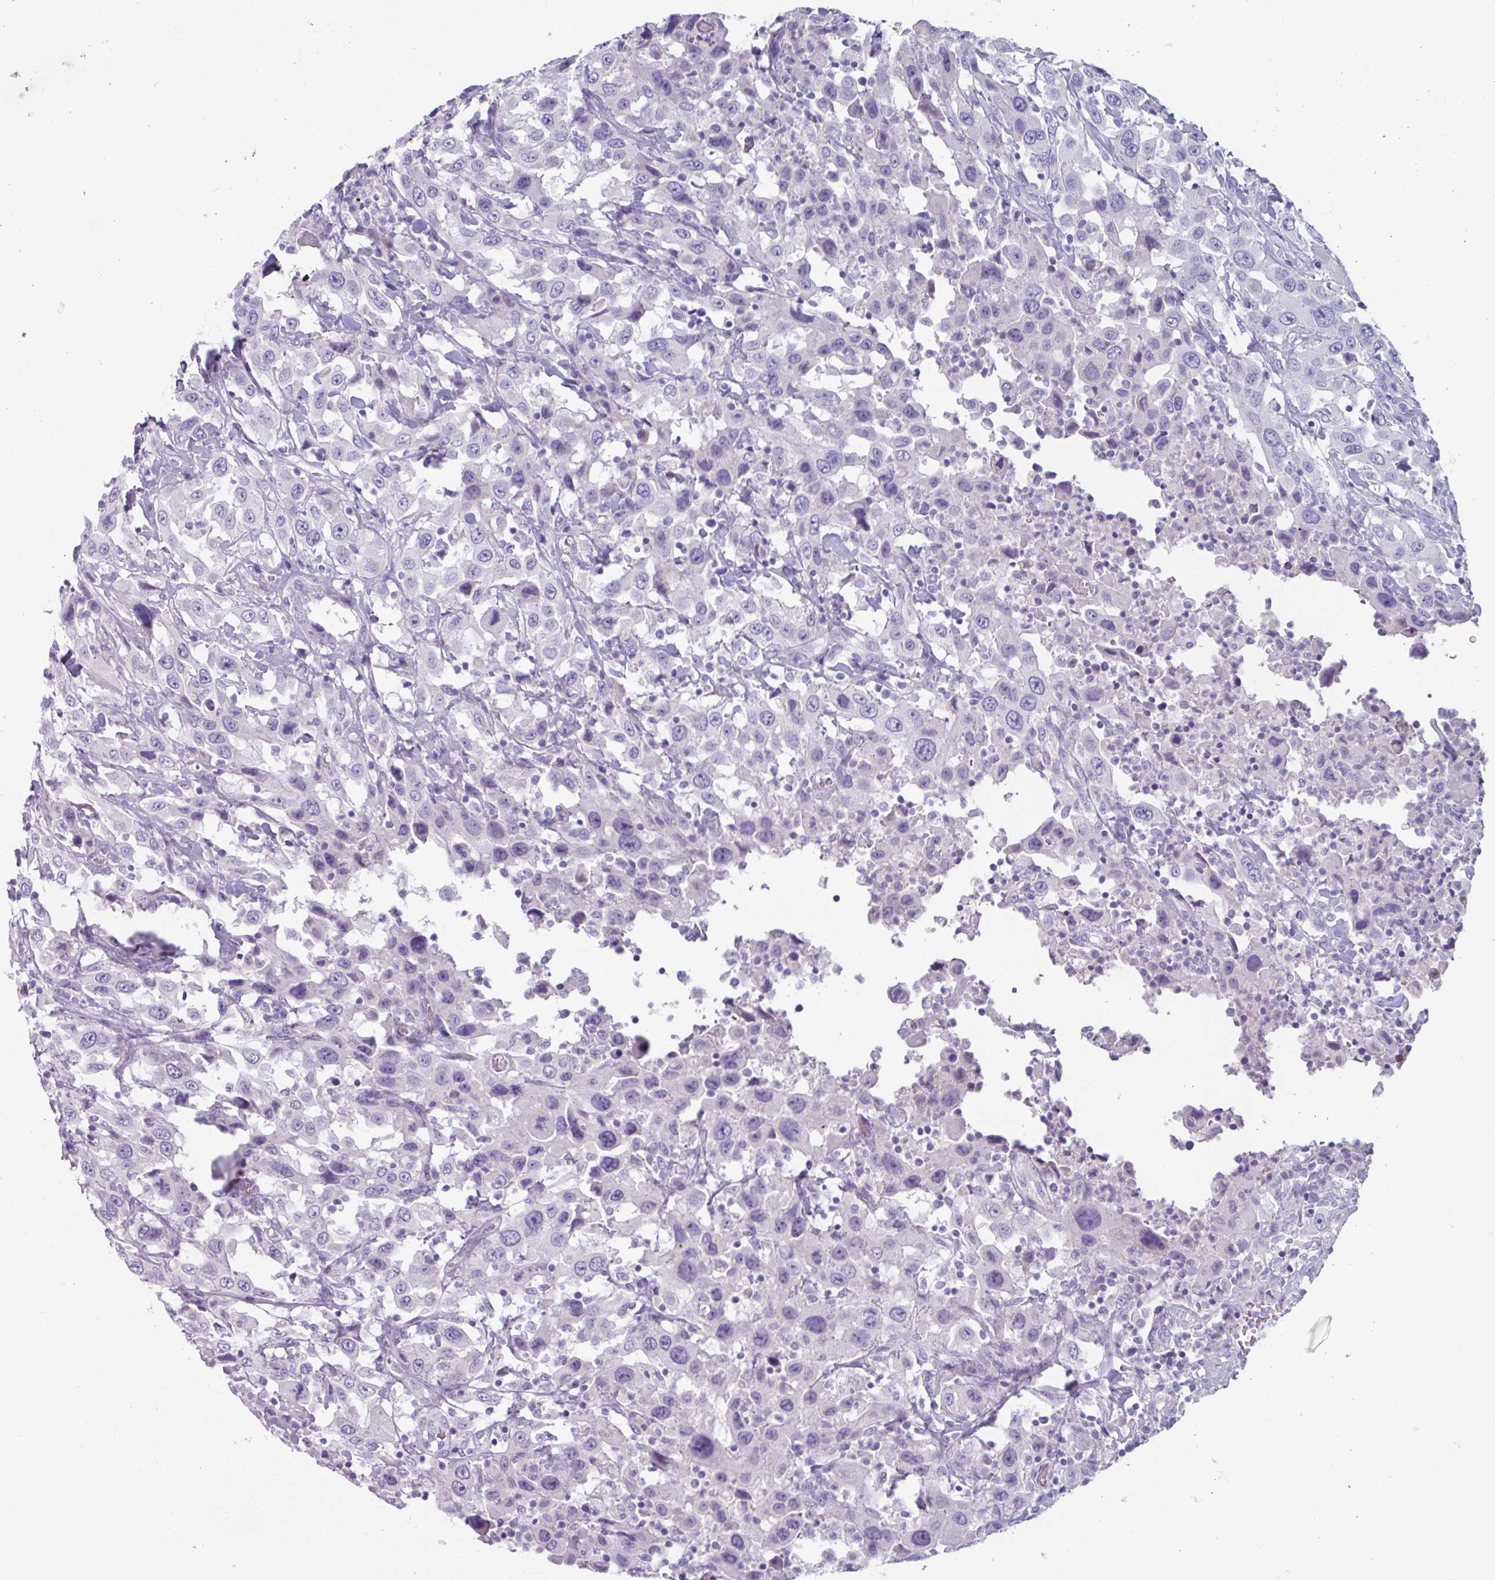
{"staining": {"intensity": "negative", "quantity": "none", "location": "none"}, "tissue": "urothelial cancer", "cell_type": "Tumor cells", "image_type": "cancer", "snomed": [{"axis": "morphology", "description": "Urothelial carcinoma, High grade"}, {"axis": "topography", "description": "Urinary bladder"}], "caption": "Micrograph shows no significant protein positivity in tumor cells of urothelial cancer.", "gene": "OR2T10", "patient": {"sex": "male", "age": 61}}